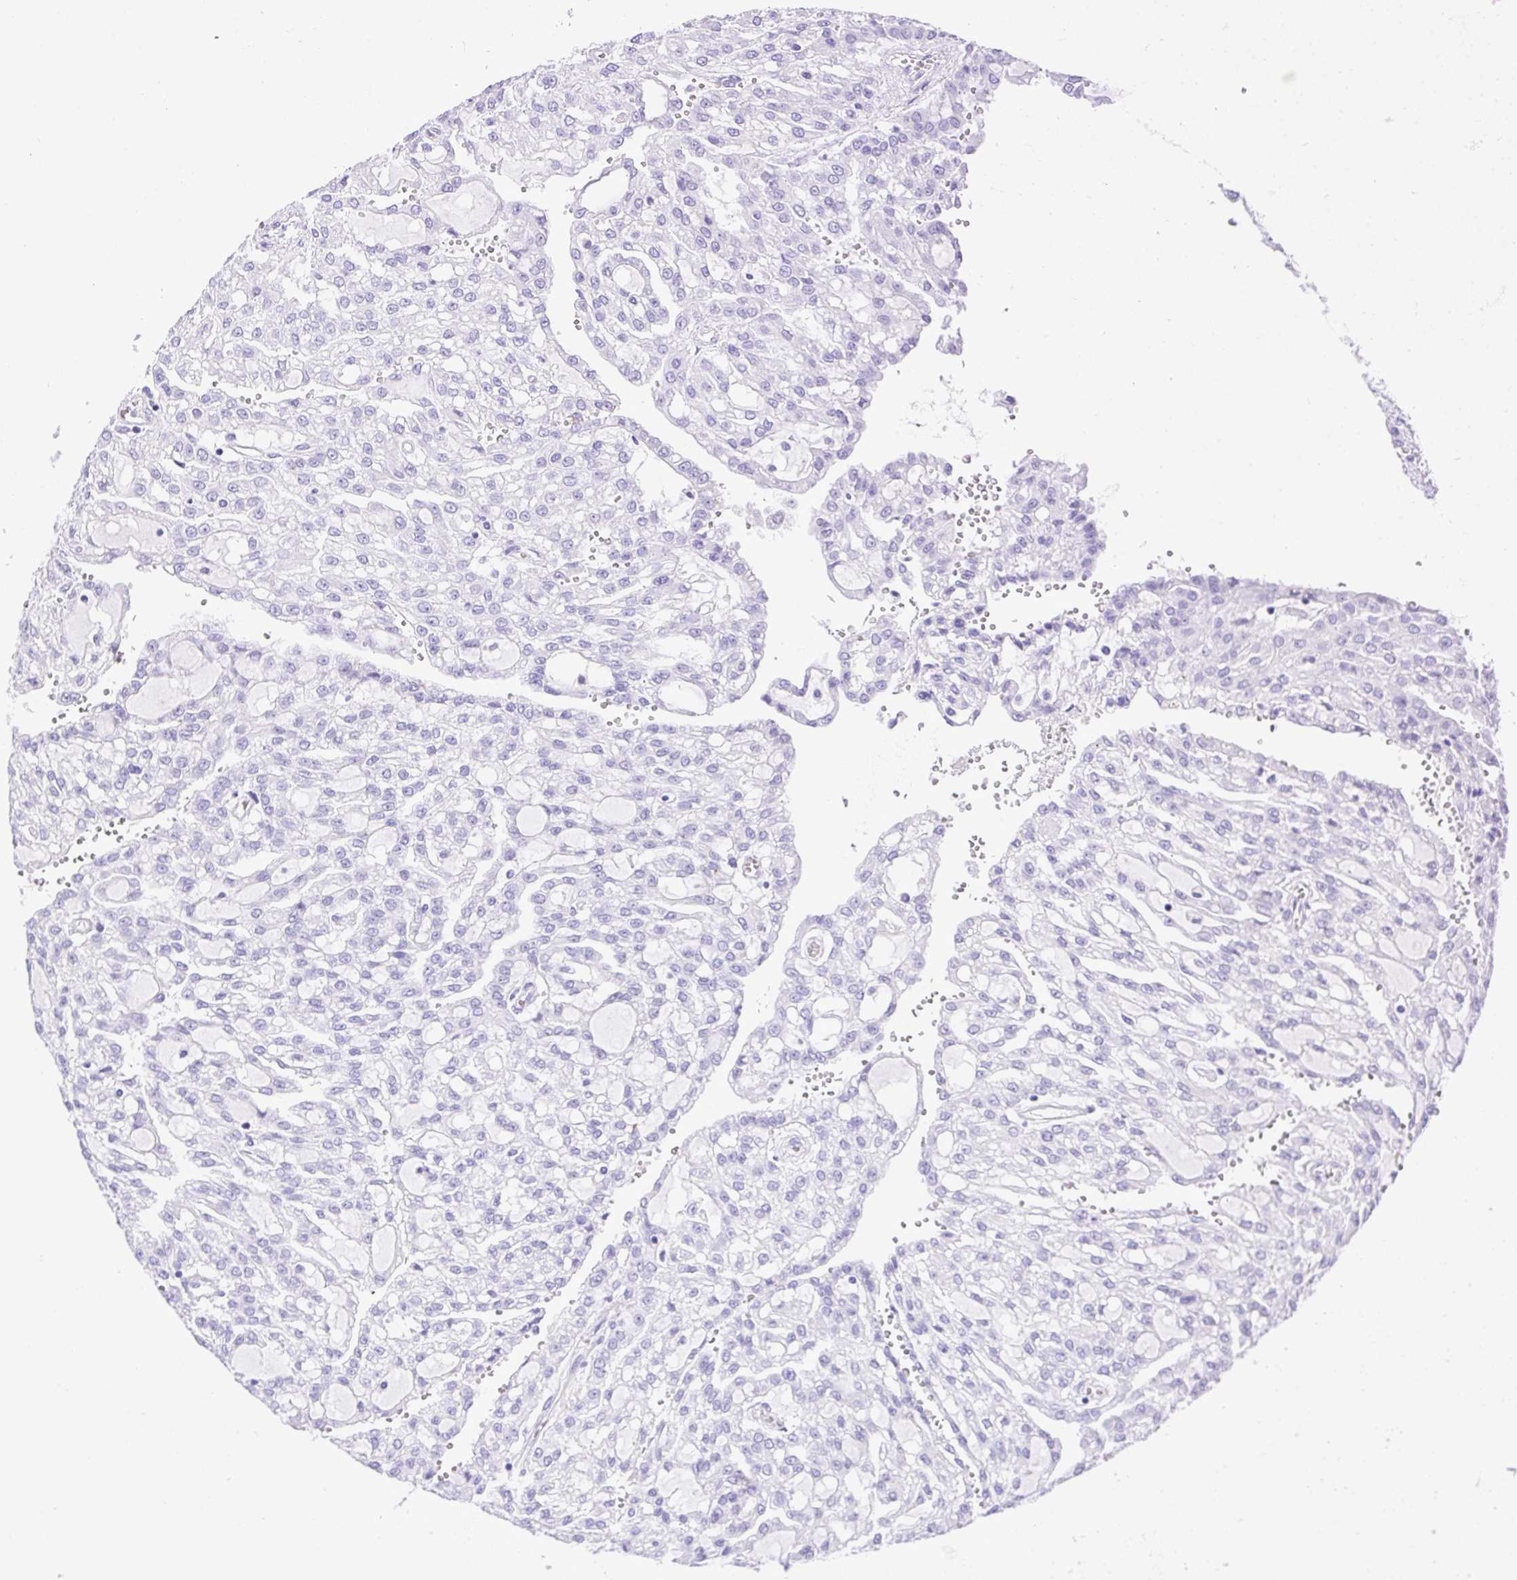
{"staining": {"intensity": "negative", "quantity": "none", "location": "none"}, "tissue": "renal cancer", "cell_type": "Tumor cells", "image_type": "cancer", "snomed": [{"axis": "morphology", "description": "Adenocarcinoma, NOS"}, {"axis": "topography", "description": "Kidney"}], "caption": "Adenocarcinoma (renal) stained for a protein using immunohistochemistry demonstrates no positivity tumor cells.", "gene": "CDSN", "patient": {"sex": "male", "age": 63}}